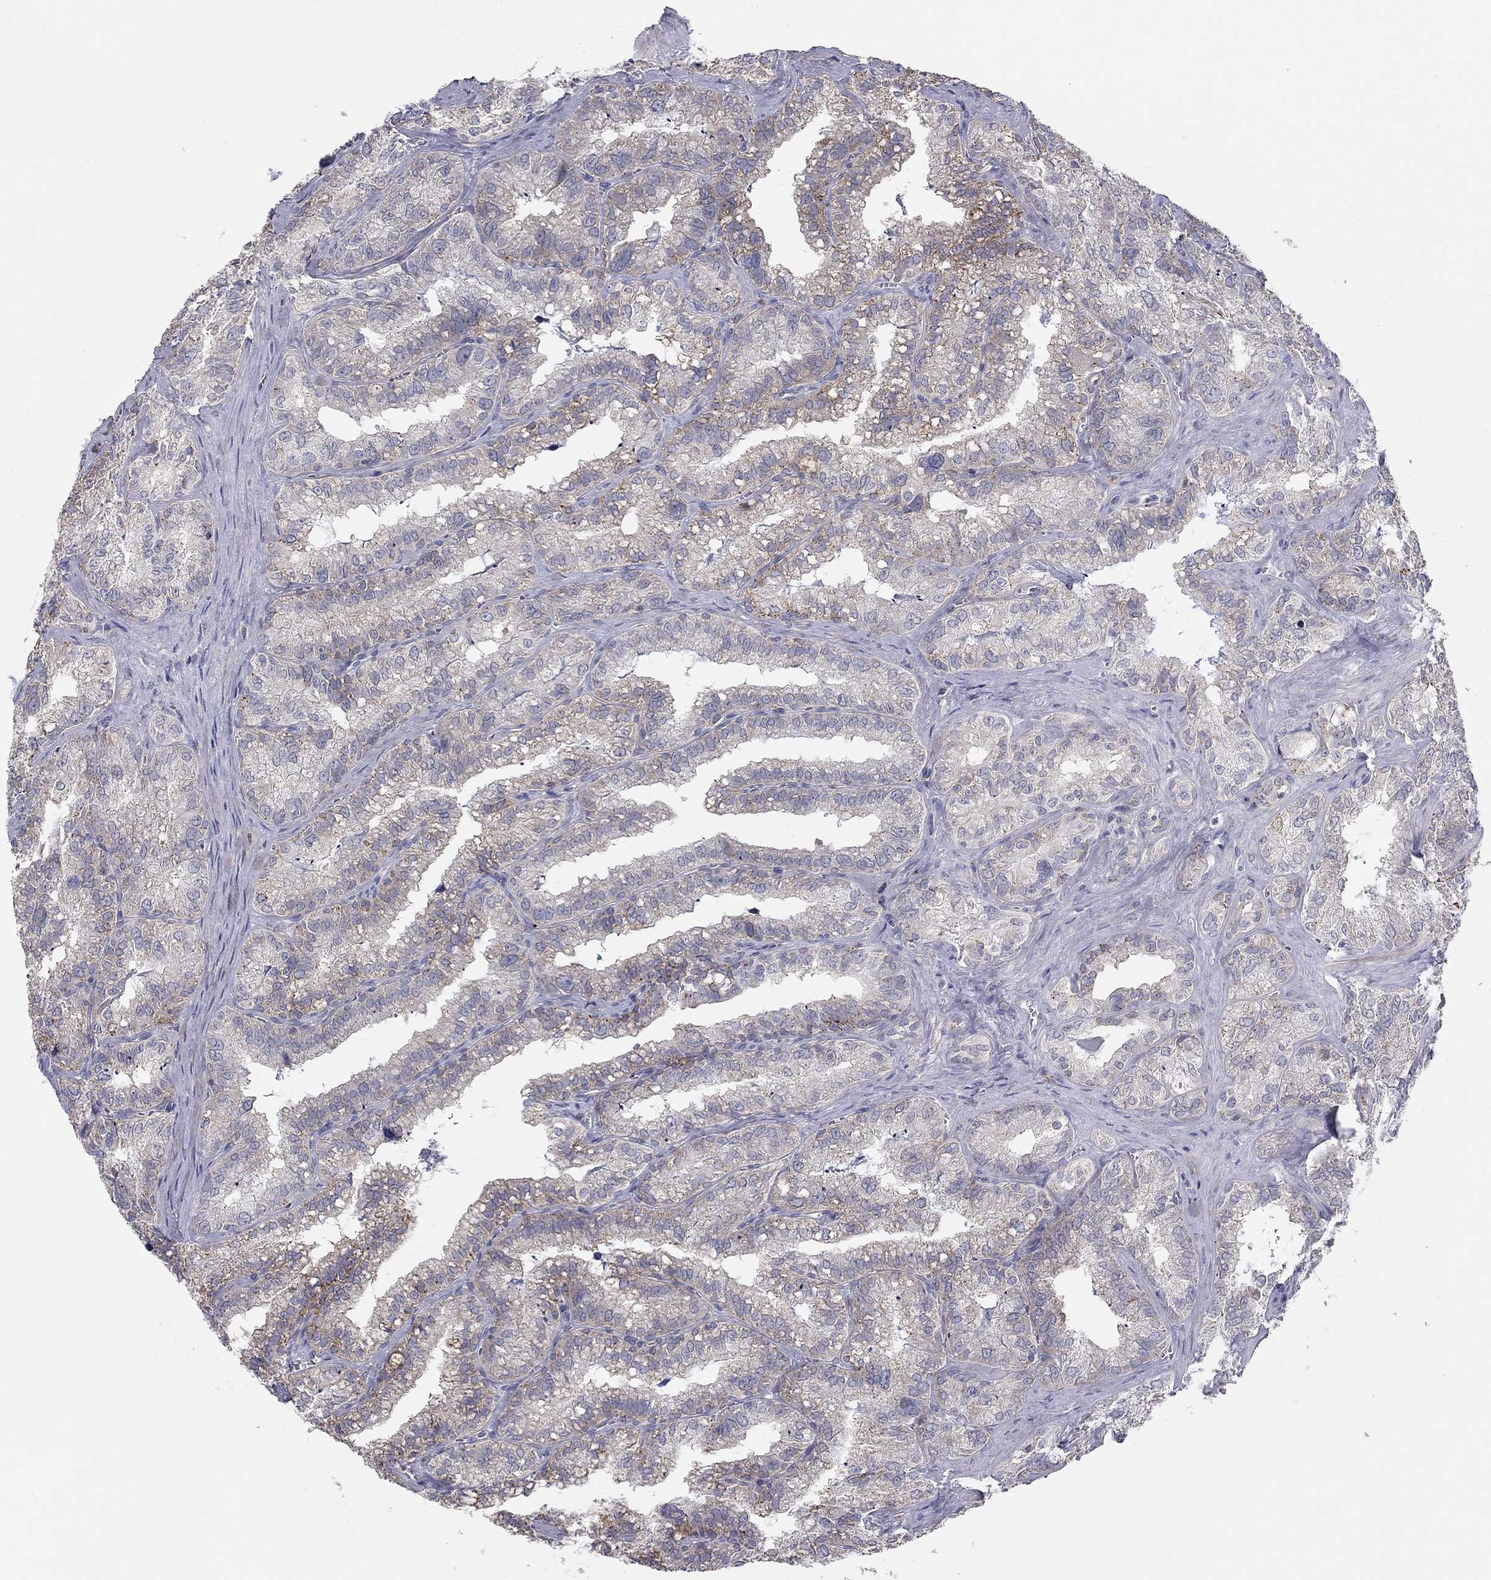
{"staining": {"intensity": "moderate", "quantity": "<25%", "location": "cytoplasmic/membranous"}, "tissue": "seminal vesicle", "cell_type": "Glandular cells", "image_type": "normal", "snomed": [{"axis": "morphology", "description": "Normal tissue, NOS"}, {"axis": "topography", "description": "Seminal veicle"}], "caption": "A high-resolution micrograph shows IHC staining of benign seminal vesicle, which displays moderate cytoplasmic/membranous staining in about <25% of glandular cells.", "gene": "SEPTIN3", "patient": {"sex": "male", "age": 57}}